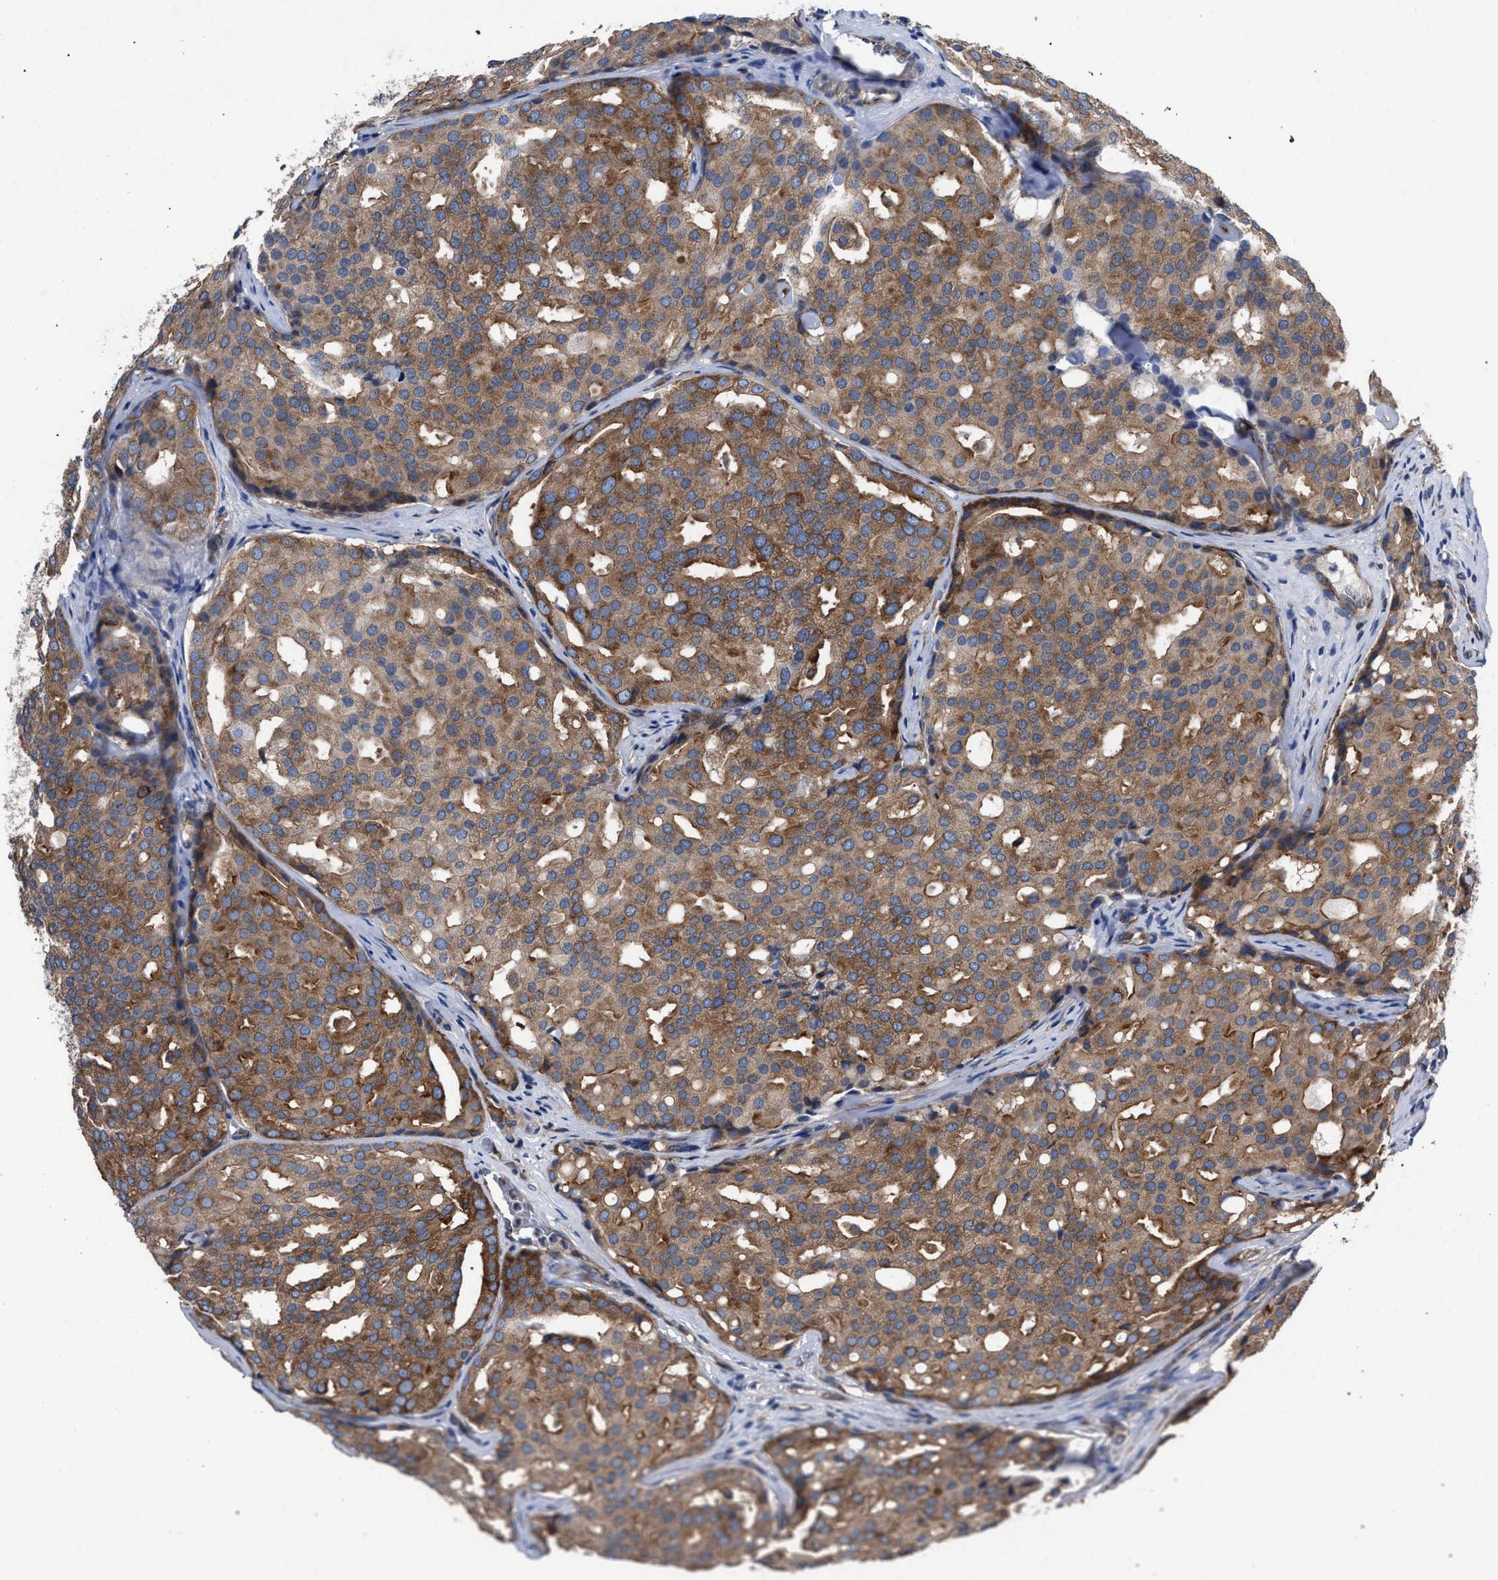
{"staining": {"intensity": "moderate", "quantity": ">75%", "location": "cytoplasmic/membranous"}, "tissue": "prostate cancer", "cell_type": "Tumor cells", "image_type": "cancer", "snomed": [{"axis": "morphology", "description": "Adenocarcinoma, High grade"}, {"axis": "topography", "description": "Prostate"}], "caption": "Protein expression analysis of prostate adenocarcinoma (high-grade) demonstrates moderate cytoplasmic/membranous positivity in approximately >75% of tumor cells.", "gene": "CDR2L", "patient": {"sex": "male", "age": 64}}